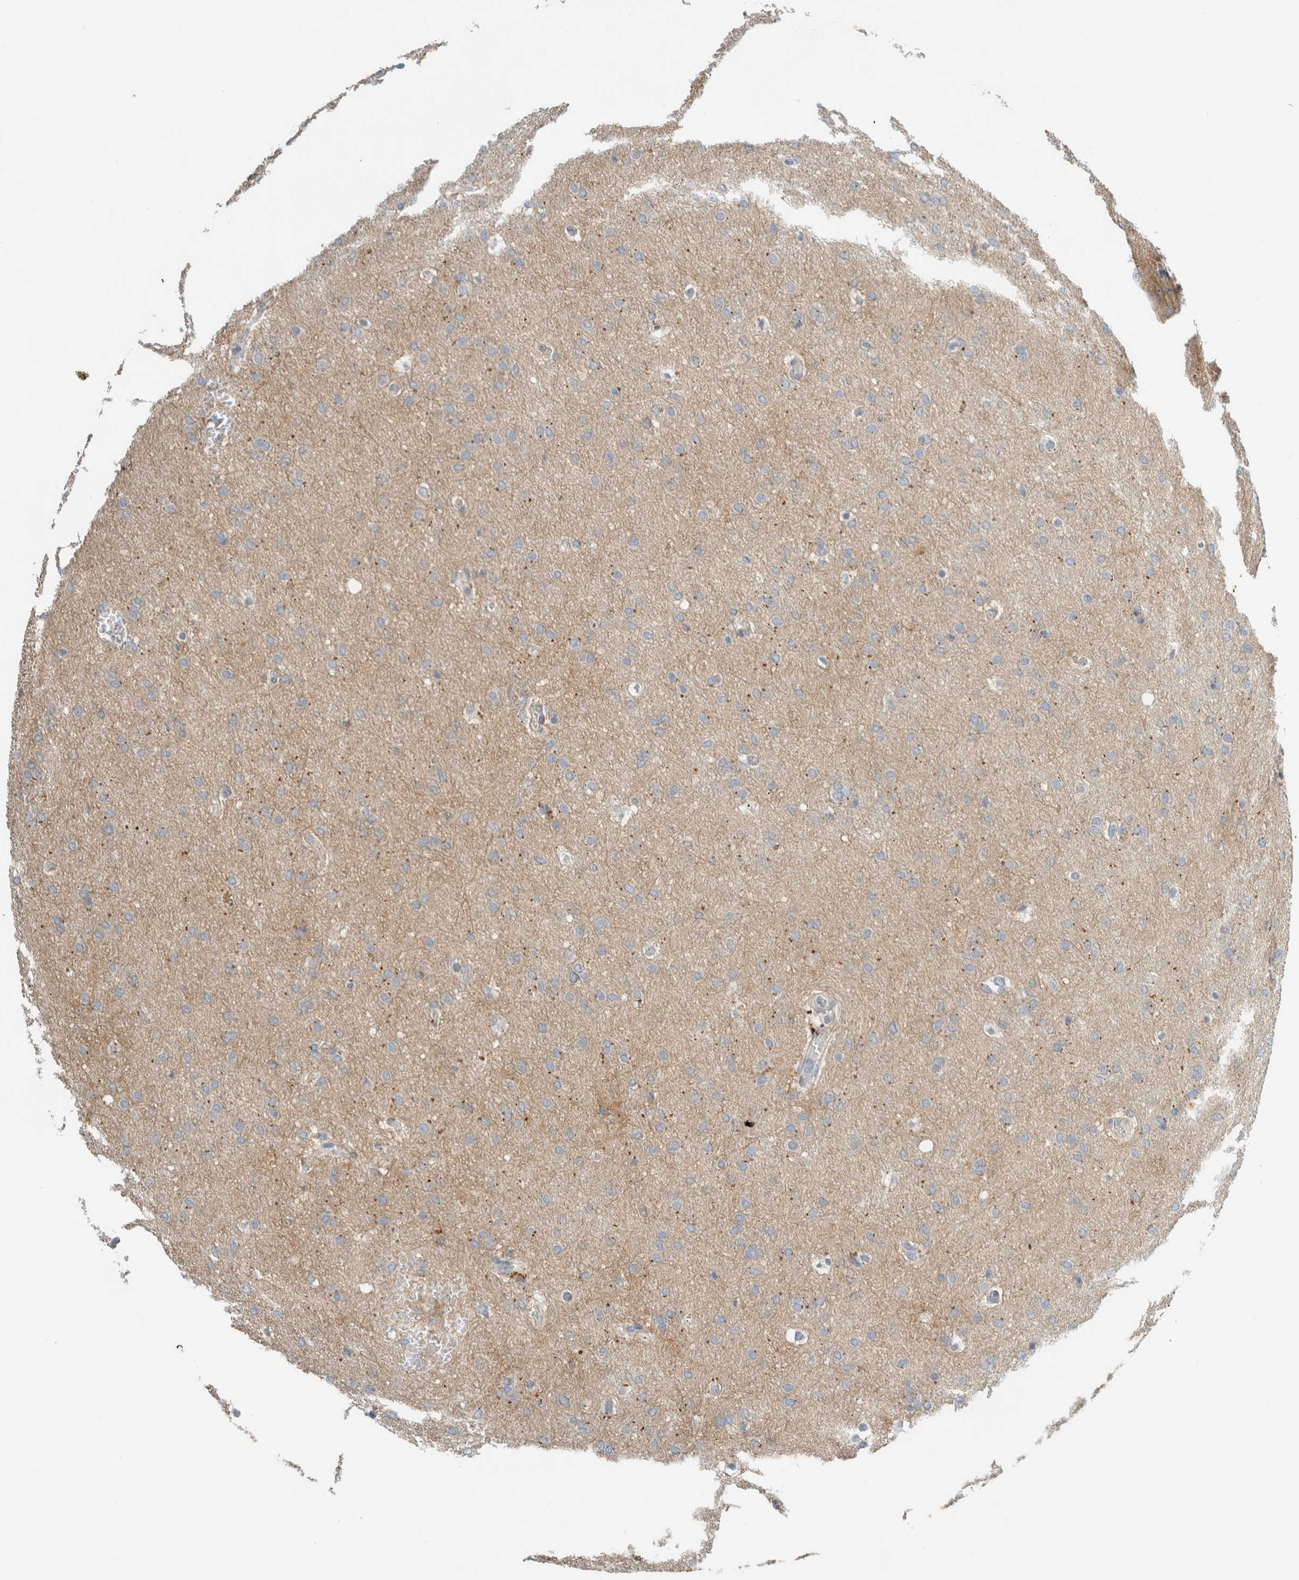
{"staining": {"intensity": "moderate", "quantity": "<25%", "location": "cytoplasmic/membranous"}, "tissue": "glioma", "cell_type": "Tumor cells", "image_type": "cancer", "snomed": [{"axis": "morphology", "description": "Glioma, malignant, Low grade"}, {"axis": "topography", "description": "Brain"}], "caption": "Human glioma stained with a brown dye demonstrates moderate cytoplasmic/membranous positive staining in approximately <25% of tumor cells.", "gene": "ERCC6L2", "patient": {"sex": "female", "age": 37}}